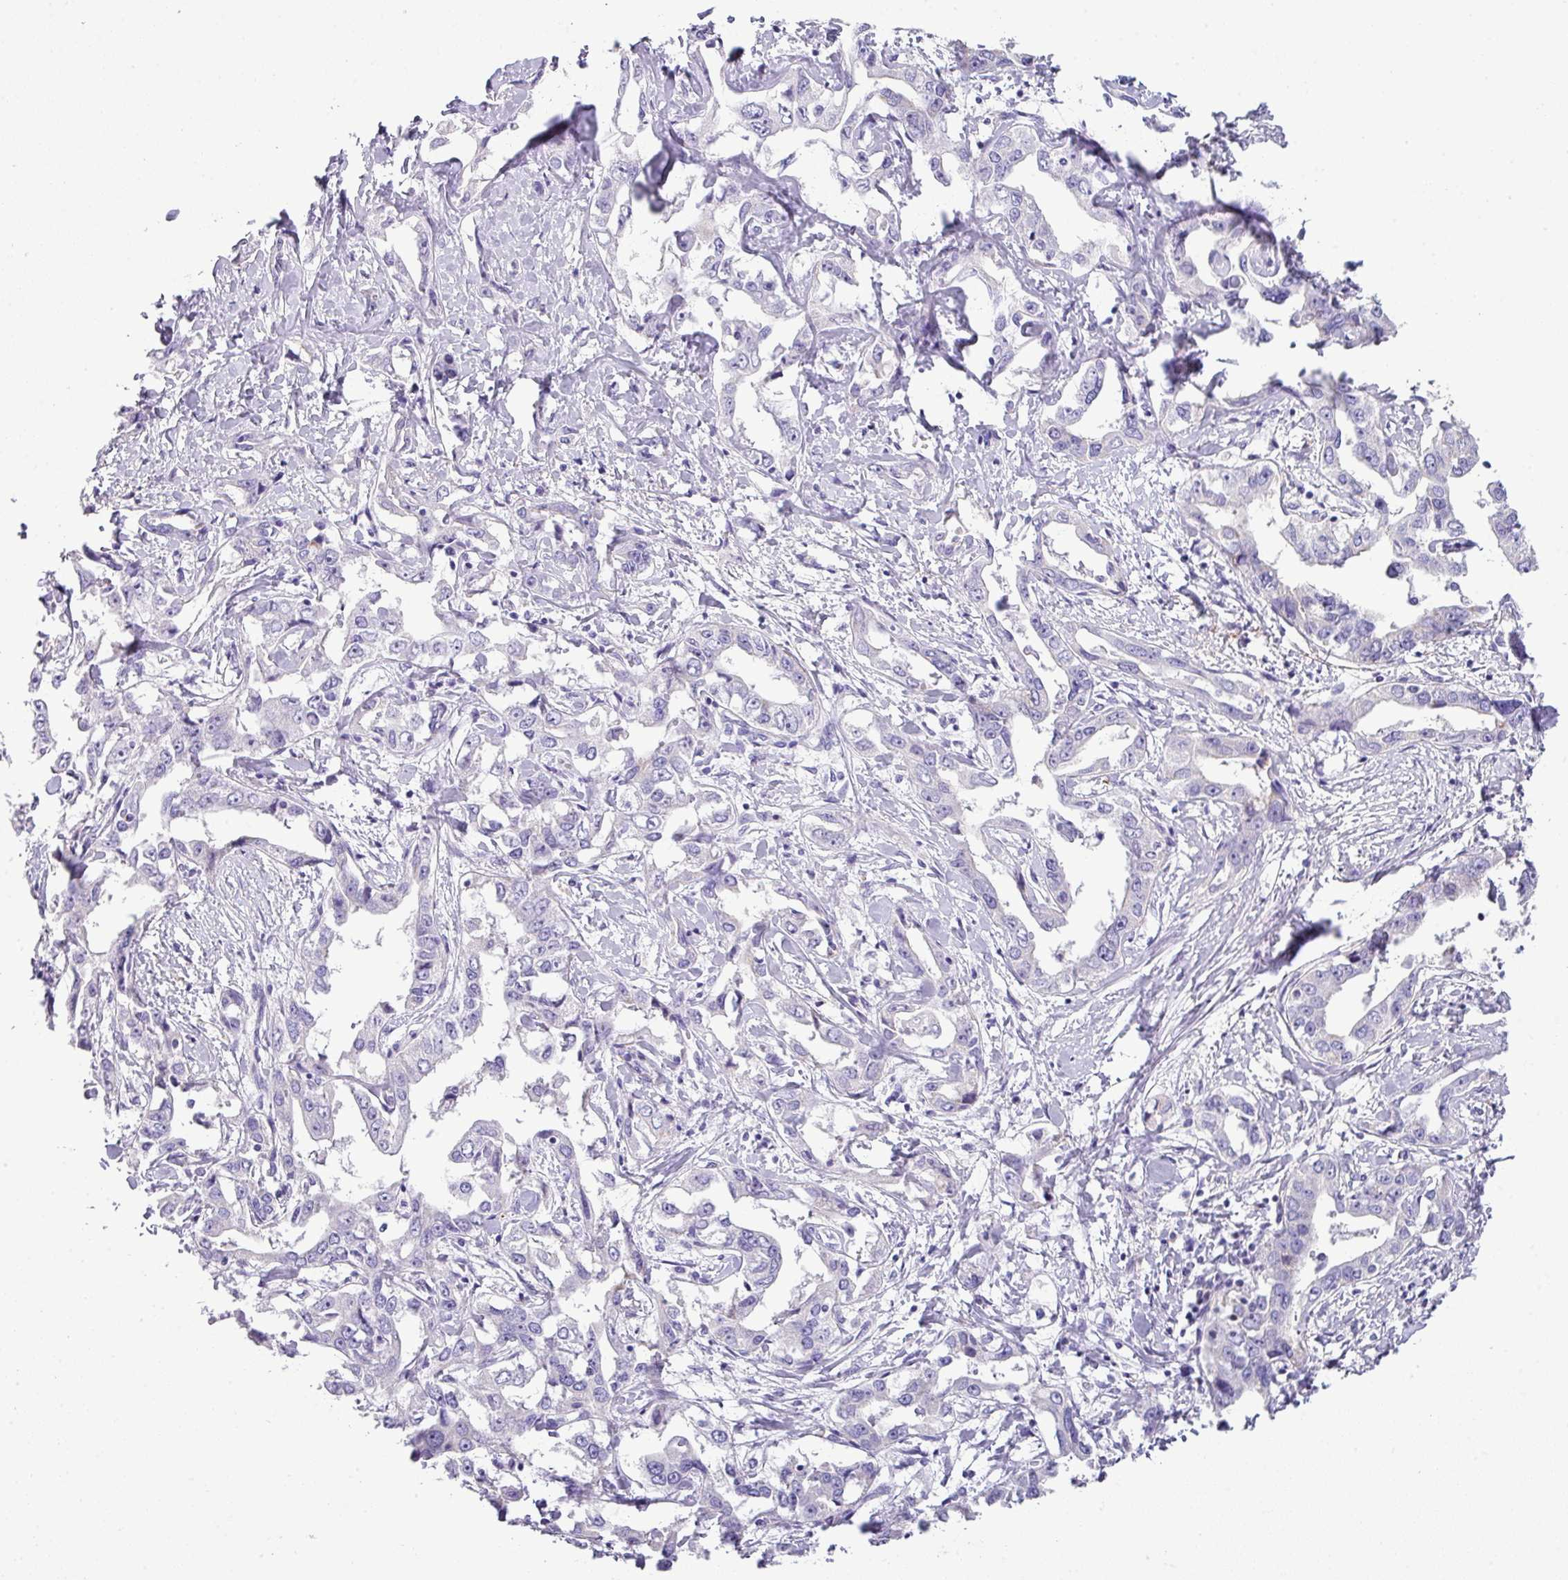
{"staining": {"intensity": "negative", "quantity": "none", "location": "none"}, "tissue": "liver cancer", "cell_type": "Tumor cells", "image_type": "cancer", "snomed": [{"axis": "morphology", "description": "Cholangiocarcinoma"}, {"axis": "topography", "description": "Liver"}], "caption": "High power microscopy histopathology image of an immunohistochemistry (IHC) micrograph of liver cancer (cholangiocarcinoma), revealing no significant staining in tumor cells.", "gene": "ZNF568", "patient": {"sex": "male", "age": 59}}